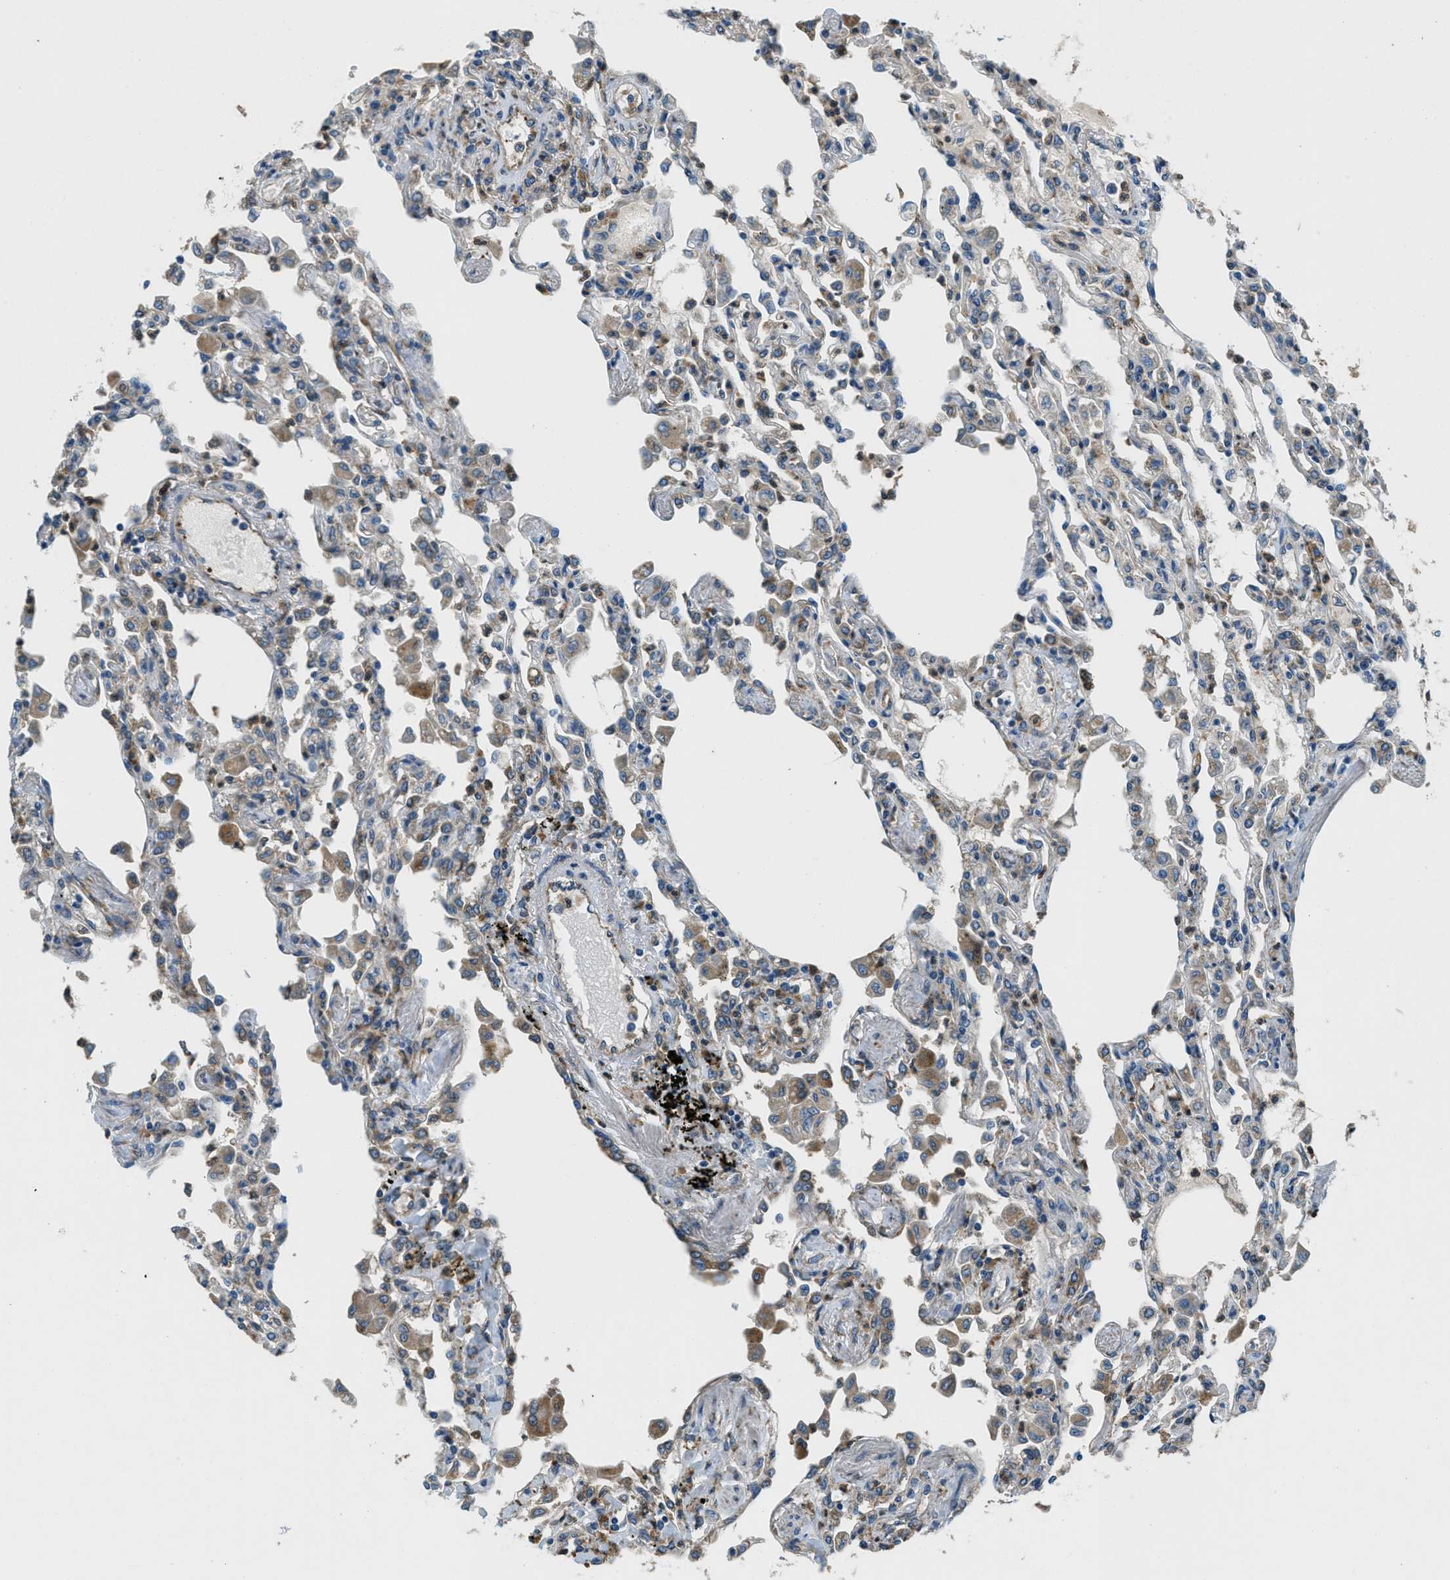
{"staining": {"intensity": "weak", "quantity": "<25%", "location": "cytoplasmic/membranous"}, "tissue": "lung", "cell_type": "Alveolar cells", "image_type": "normal", "snomed": [{"axis": "morphology", "description": "Normal tissue, NOS"}, {"axis": "topography", "description": "Bronchus"}, {"axis": "topography", "description": "Lung"}], "caption": "A high-resolution image shows immunohistochemistry staining of unremarkable lung, which exhibits no significant positivity in alveolar cells.", "gene": "GIMAP8", "patient": {"sex": "female", "age": 49}}